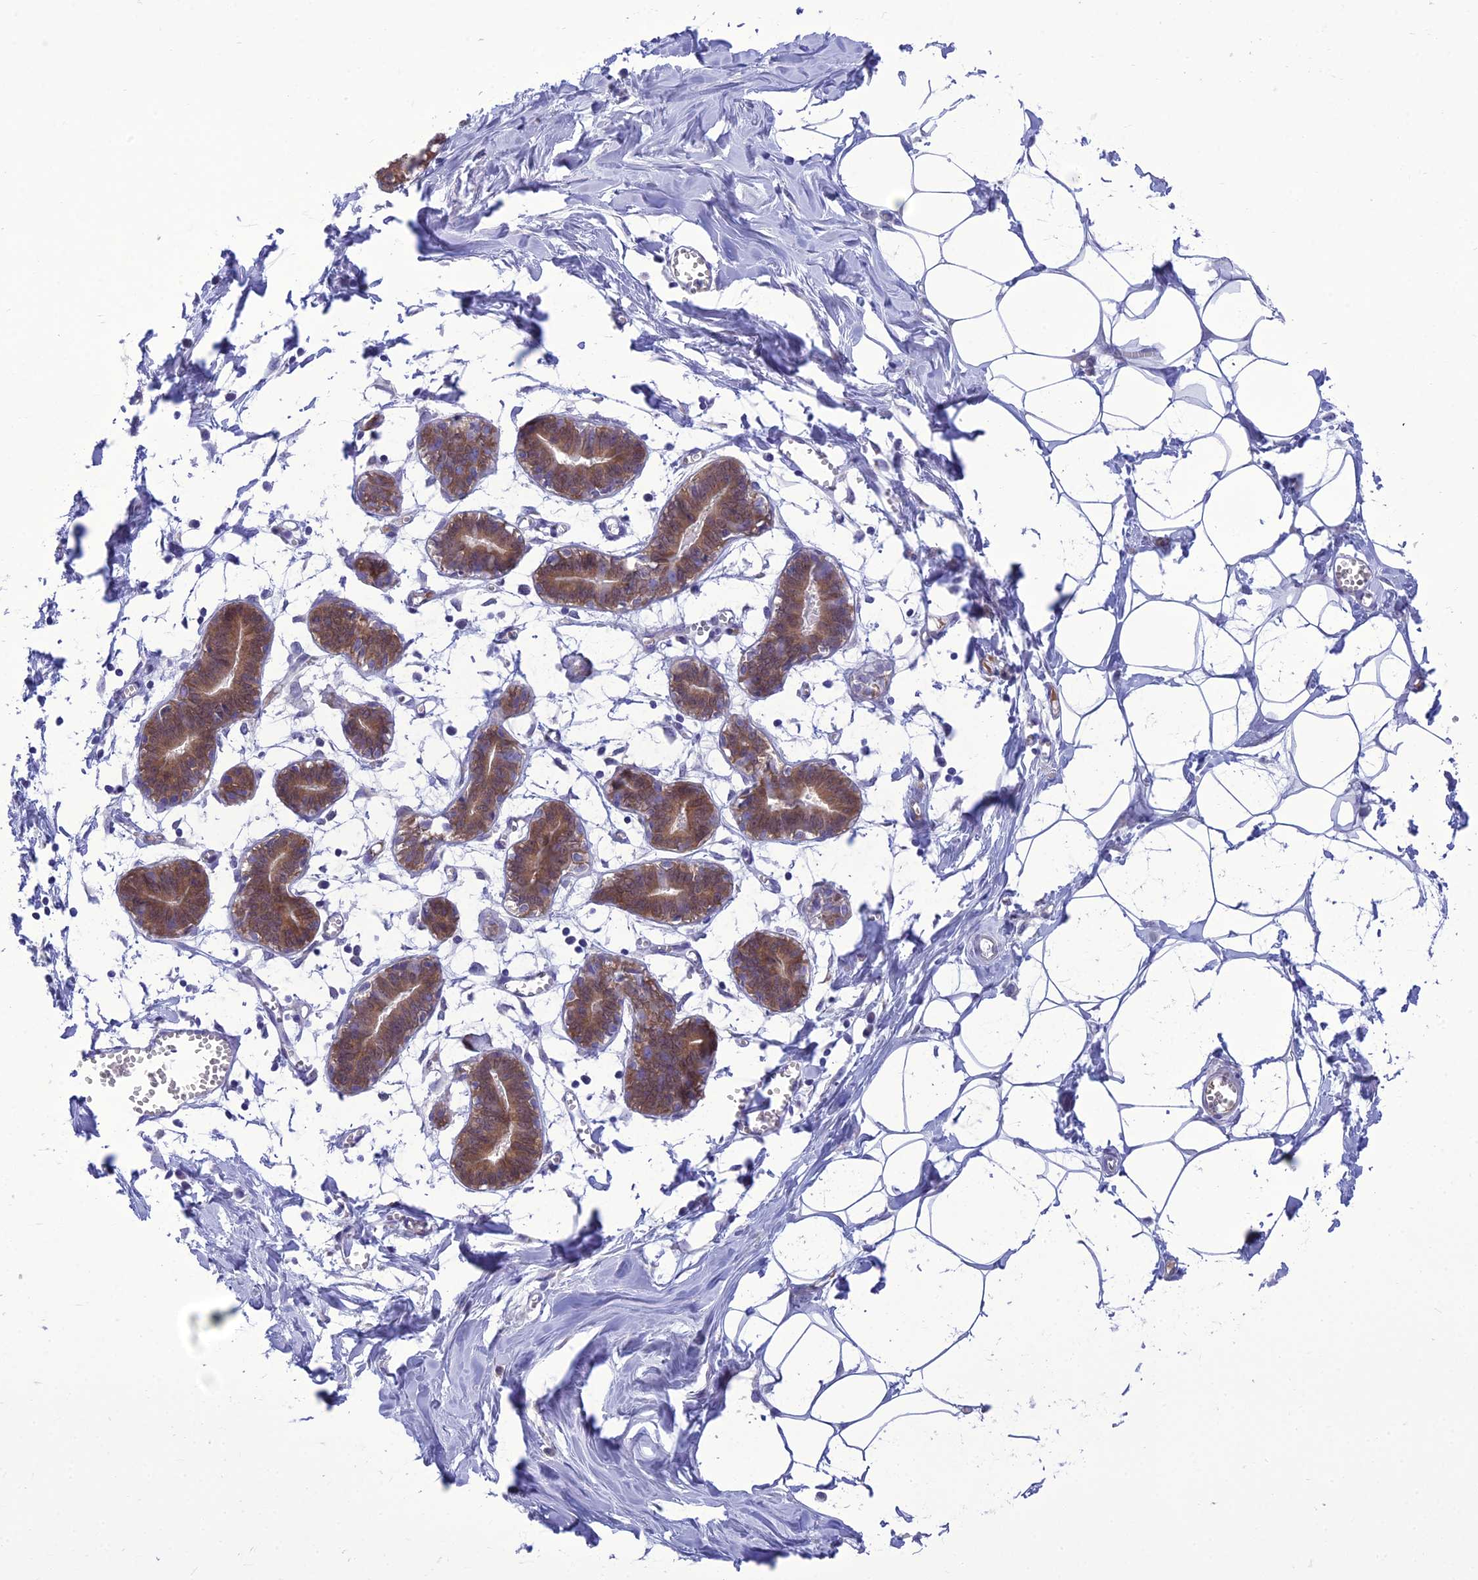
{"staining": {"intensity": "negative", "quantity": "none", "location": "none"}, "tissue": "breast", "cell_type": "Adipocytes", "image_type": "normal", "snomed": [{"axis": "morphology", "description": "Normal tissue, NOS"}, {"axis": "topography", "description": "Breast"}], "caption": "Protein analysis of benign breast shows no significant expression in adipocytes. (DAB (3,3'-diaminobenzidine) IHC visualized using brightfield microscopy, high magnification).", "gene": "ANKS4B", "patient": {"sex": "female", "age": 27}}